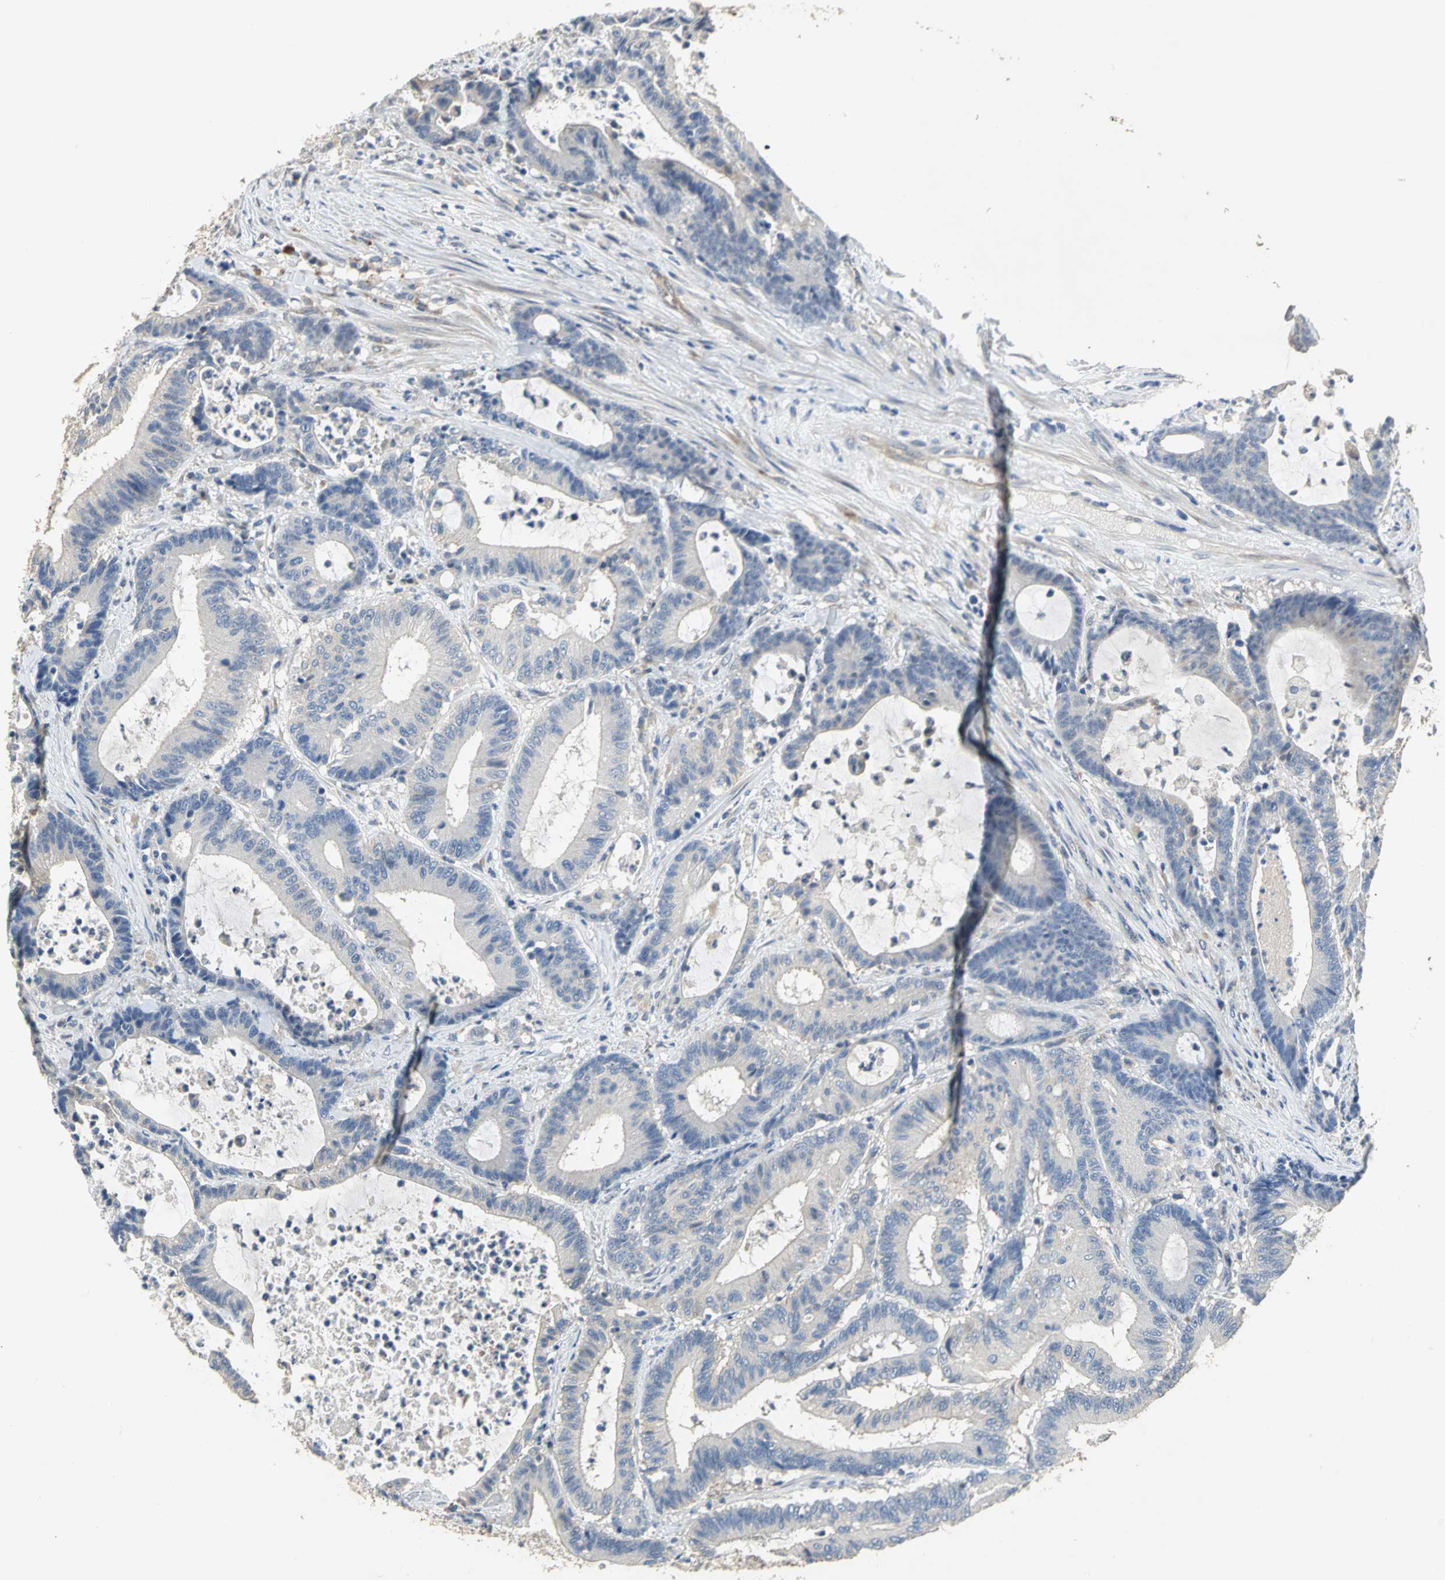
{"staining": {"intensity": "negative", "quantity": "none", "location": "none"}, "tissue": "colorectal cancer", "cell_type": "Tumor cells", "image_type": "cancer", "snomed": [{"axis": "morphology", "description": "Adenocarcinoma, NOS"}, {"axis": "topography", "description": "Colon"}], "caption": "The histopathology image displays no significant positivity in tumor cells of adenocarcinoma (colorectal). The staining is performed using DAB (3,3'-diaminobenzidine) brown chromogen with nuclei counter-stained in using hematoxylin.", "gene": "IL17RB", "patient": {"sex": "female", "age": 84}}